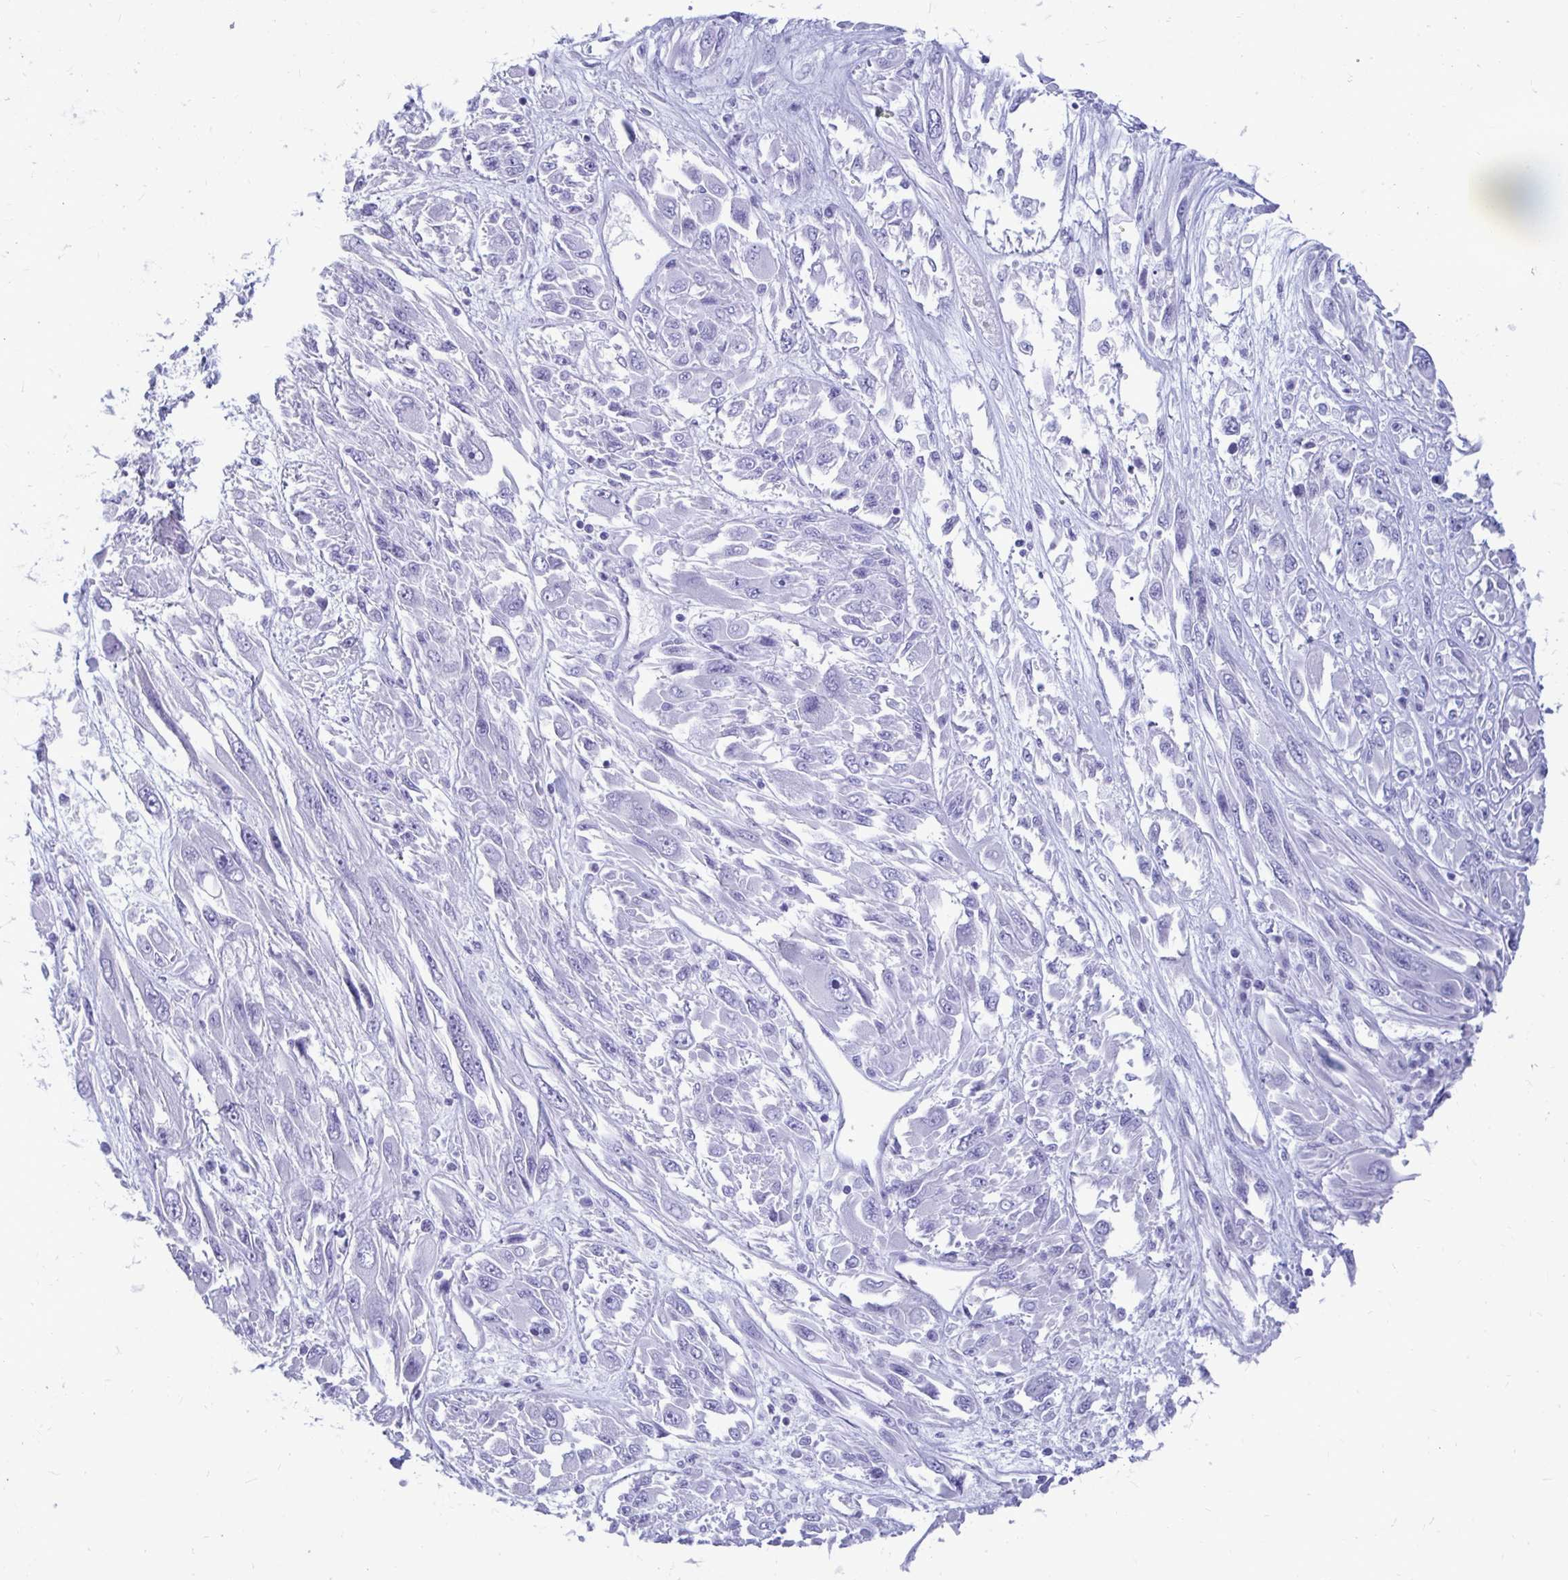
{"staining": {"intensity": "negative", "quantity": "none", "location": "none"}, "tissue": "melanoma", "cell_type": "Tumor cells", "image_type": "cancer", "snomed": [{"axis": "morphology", "description": "Malignant melanoma, NOS"}, {"axis": "topography", "description": "Skin"}], "caption": "Malignant melanoma was stained to show a protein in brown. There is no significant expression in tumor cells. (DAB immunohistochemistry, high magnification).", "gene": "OR10R2", "patient": {"sex": "female", "age": 91}}